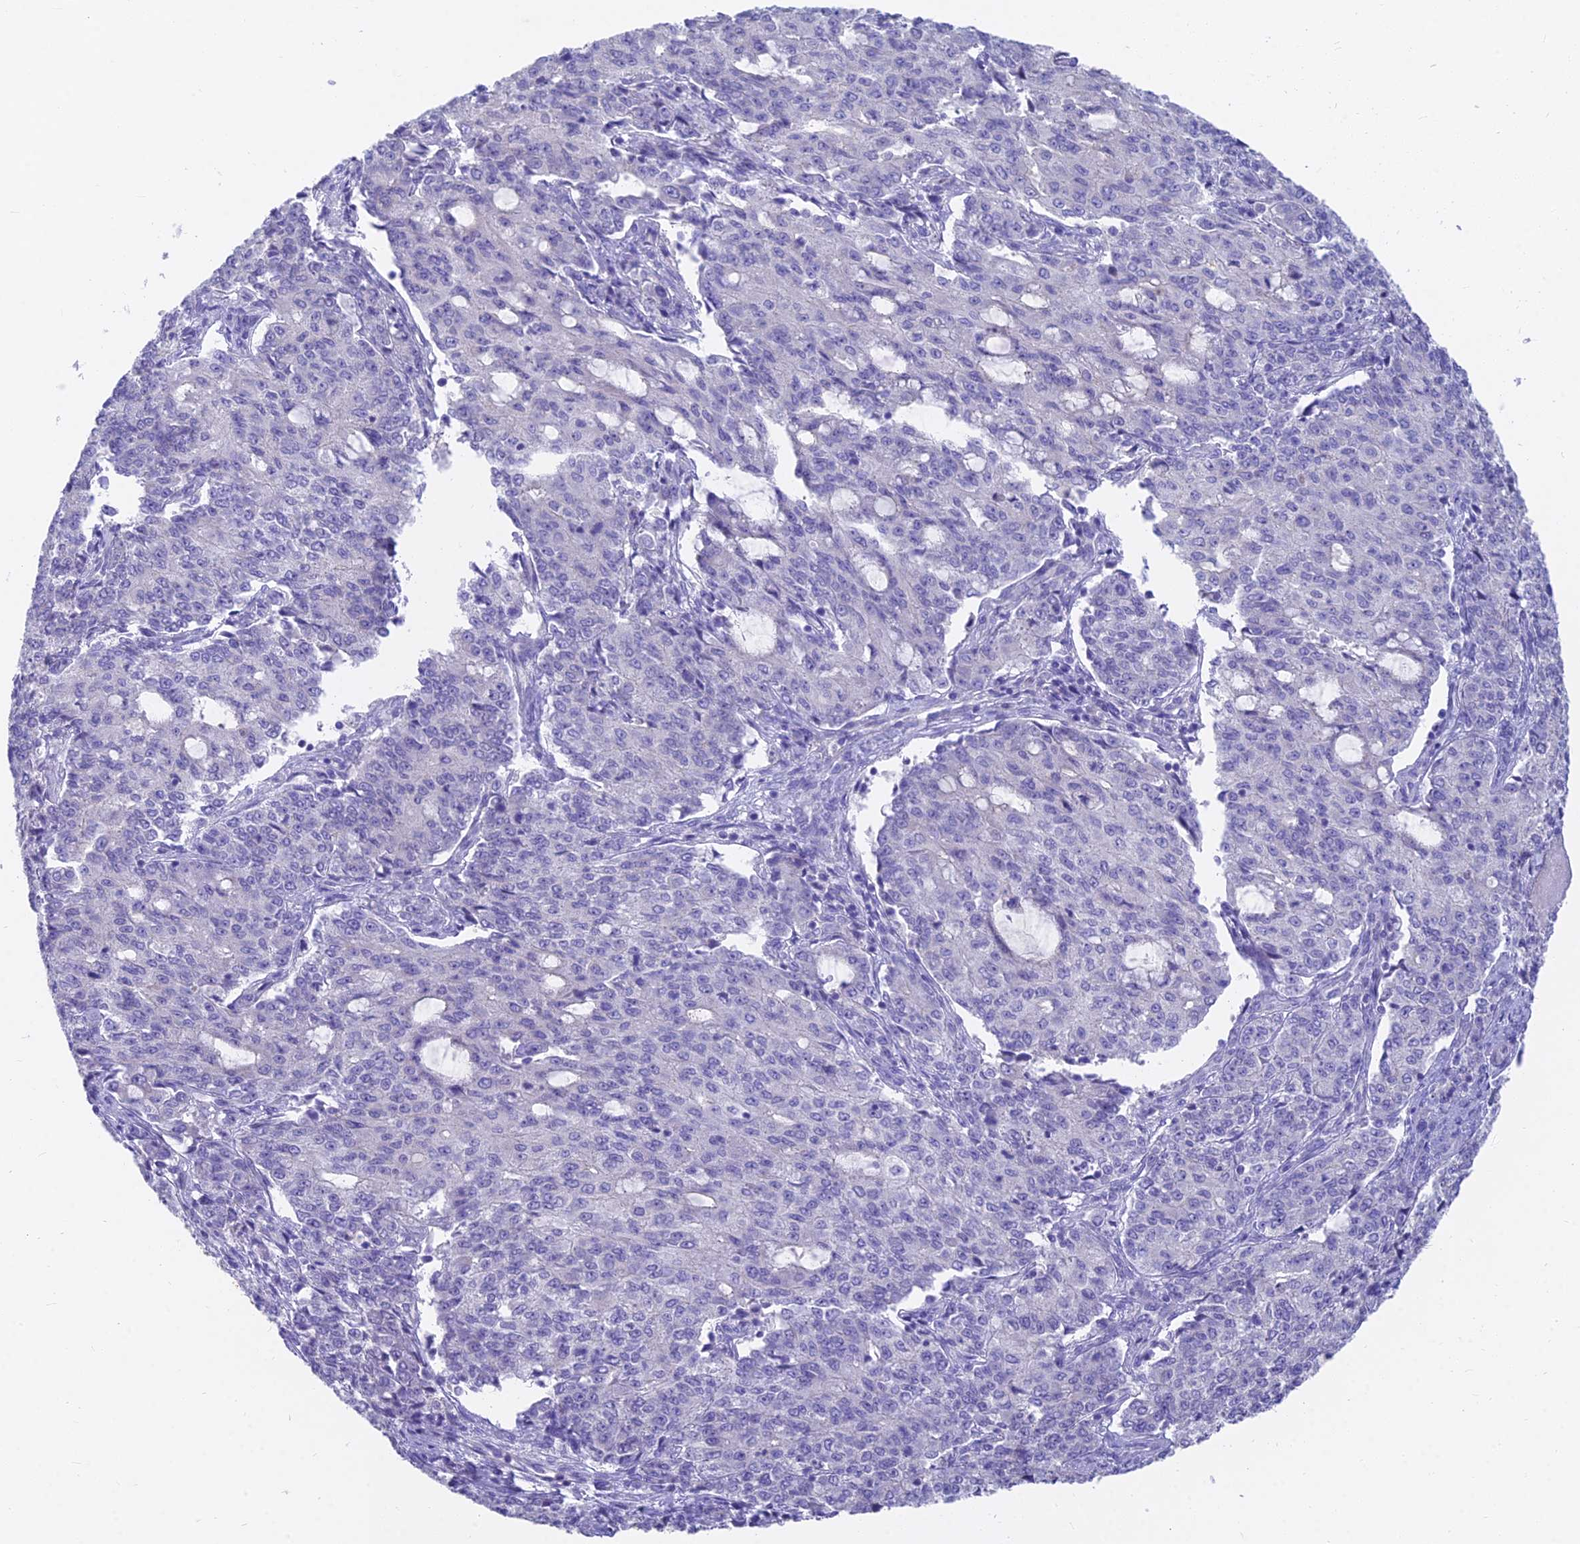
{"staining": {"intensity": "negative", "quantity": "none", "location": "none"}, "tissue": "endometrial cancer", "cell_type": "Tumor cells", "image_type": "cancer", "snomed": [{"axis": "morphology", "description": "Adenocarcinoma, NOS"}, {"axis": "topography", "description": "Endometrium"}], "caption": "Endometrial adenocarcinoma was stained to show a protein in brown. There is no significant staining in tumor cells.", "gene": "FAM168B", "patient": {"sex": "female", "age": 50}}